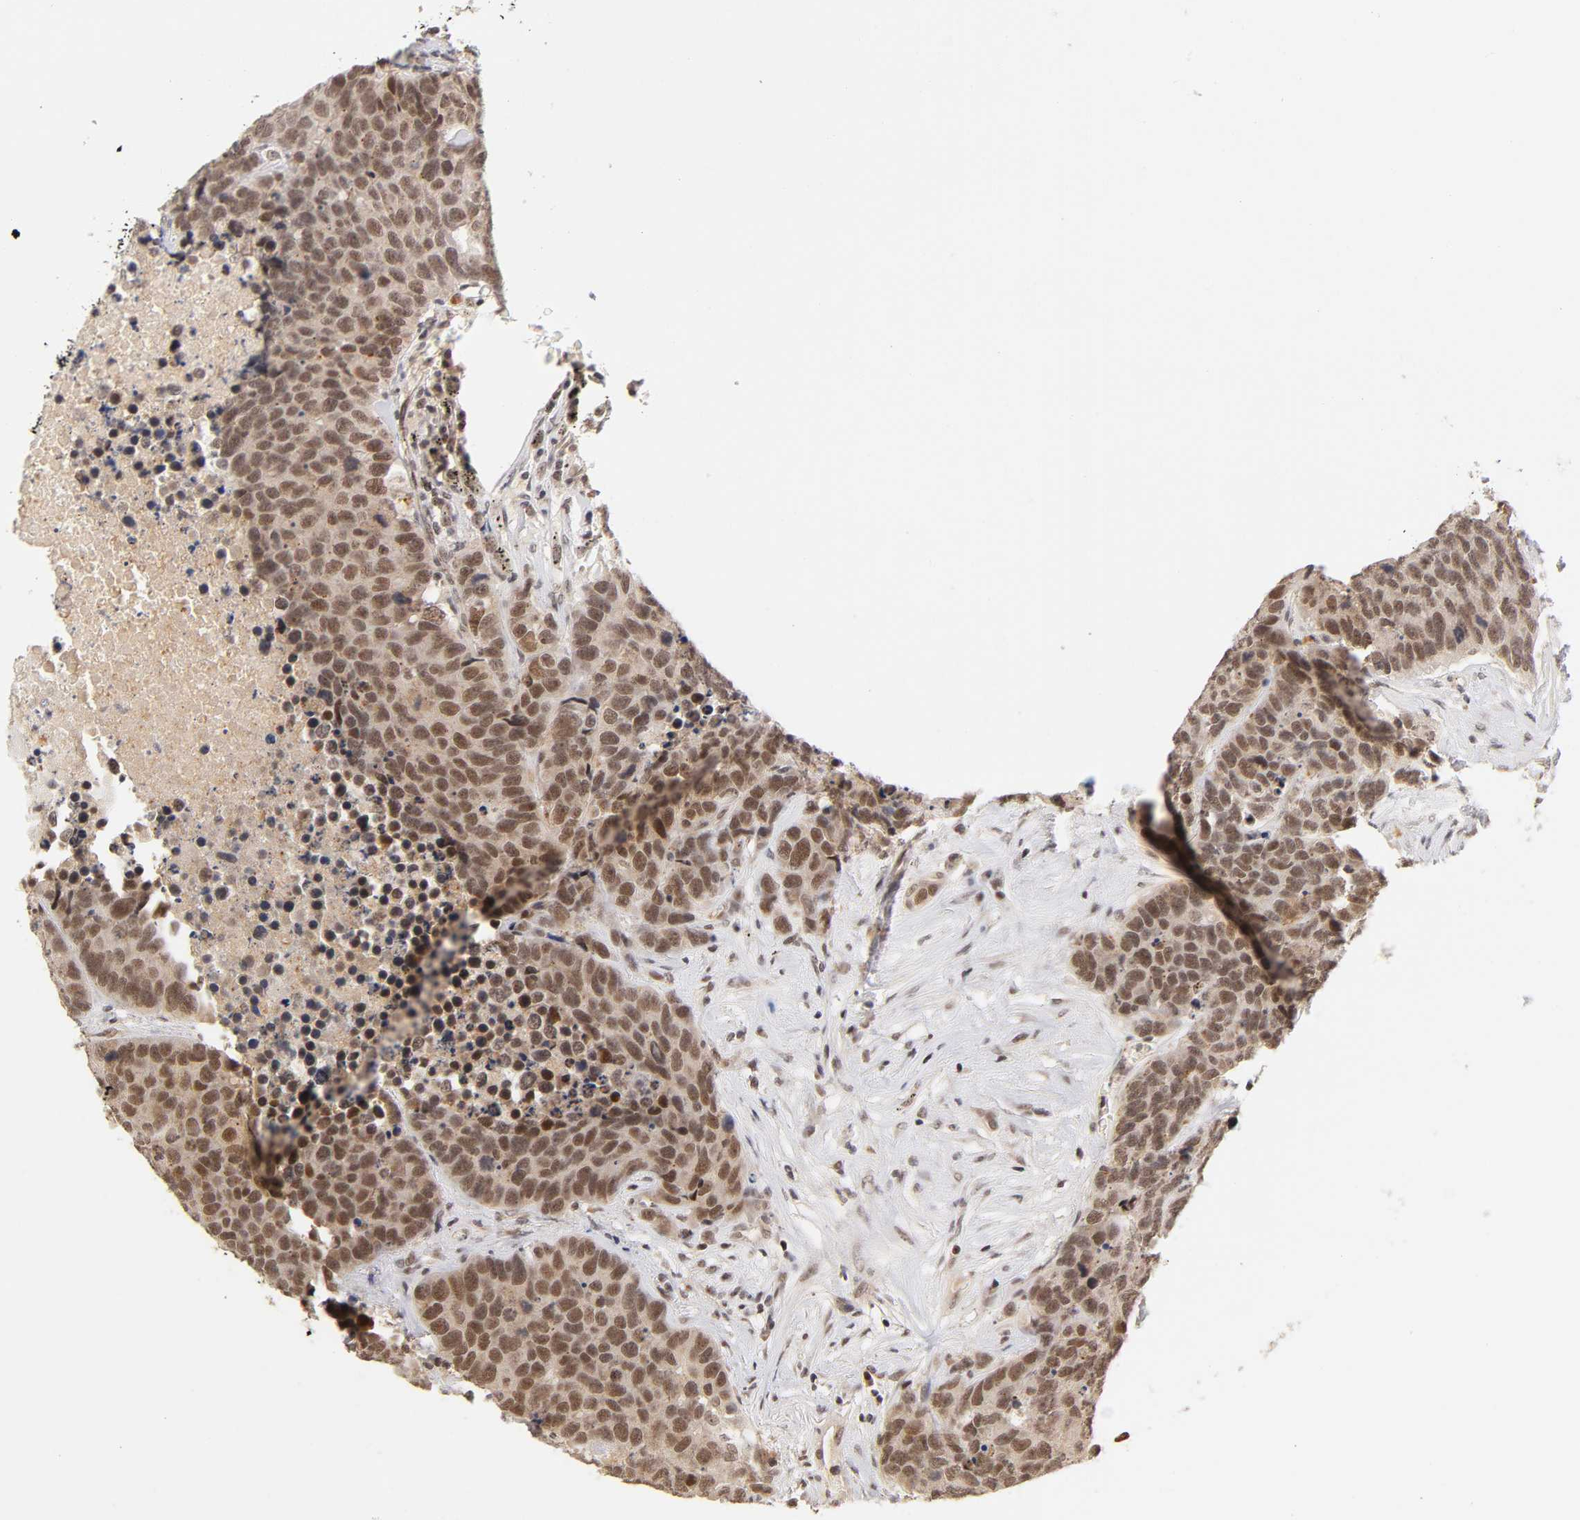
{"staining": {"intensity": "strong", "quantity": ">75%", "location": "cytoplasmic/membranous,nuclear"}, "tissue": "carcinoid", "cell_type": "Tumor cells", "image_type": "cancer", "snomed": [{"axis": "morphology", "description": "Carcinoid, malignant, NOS"}, {"axis": "topography", "description": "Lung"}], "caption": "A photomicrograph of malignant carcinoid stained for a protein reveals strong cytoplasmic/membranous and nuclear brown staining in tumor cells.", "gene": "TAF10", "patient": {"sex": "male", "age": 60}}